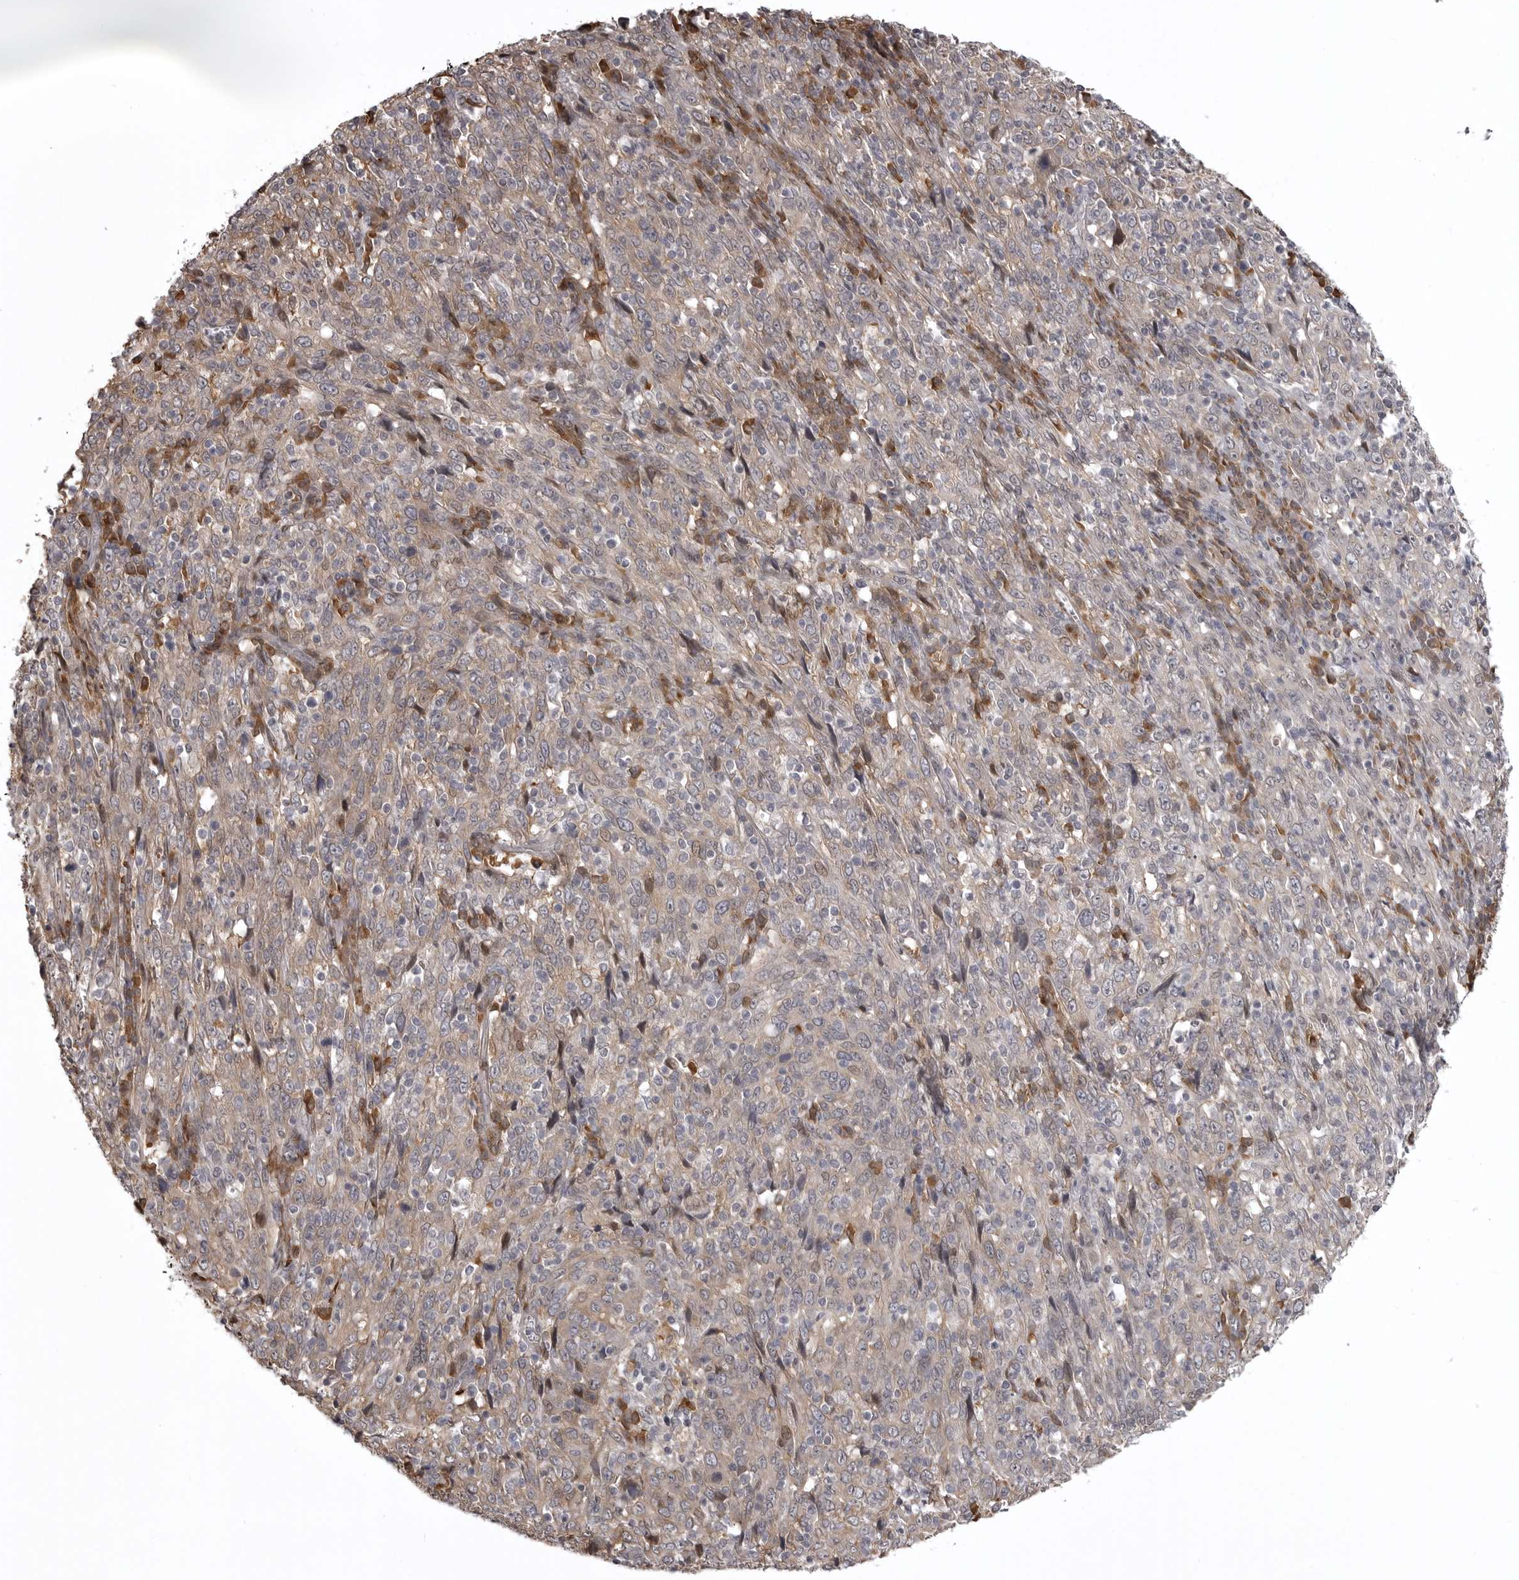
{"staining": {"intensity": "weak", "quantity": "25%-75%", "location": "cytoplasmic/membranous"}, "tissue": "cervical cancer", "cell_type": "Tumor cells", "image_type": "cancer", "snomed": [{"axis": "morphology", "description": "Squamous cell carcinoma, NOS"}, {"axis": "topography", "description": "Cervix"}], "caption": "A brown stain labels weak cytoplasmic/membranous positivity of a protein in squamous cell carcinoma (cervical) tumor cells. Using DAB (brown) and hematoxylin (blue) stains, captured at high magnification using brightfield microscopy.", "gene": "SNX16", "patient": {"sex": "female", "age": 46}}